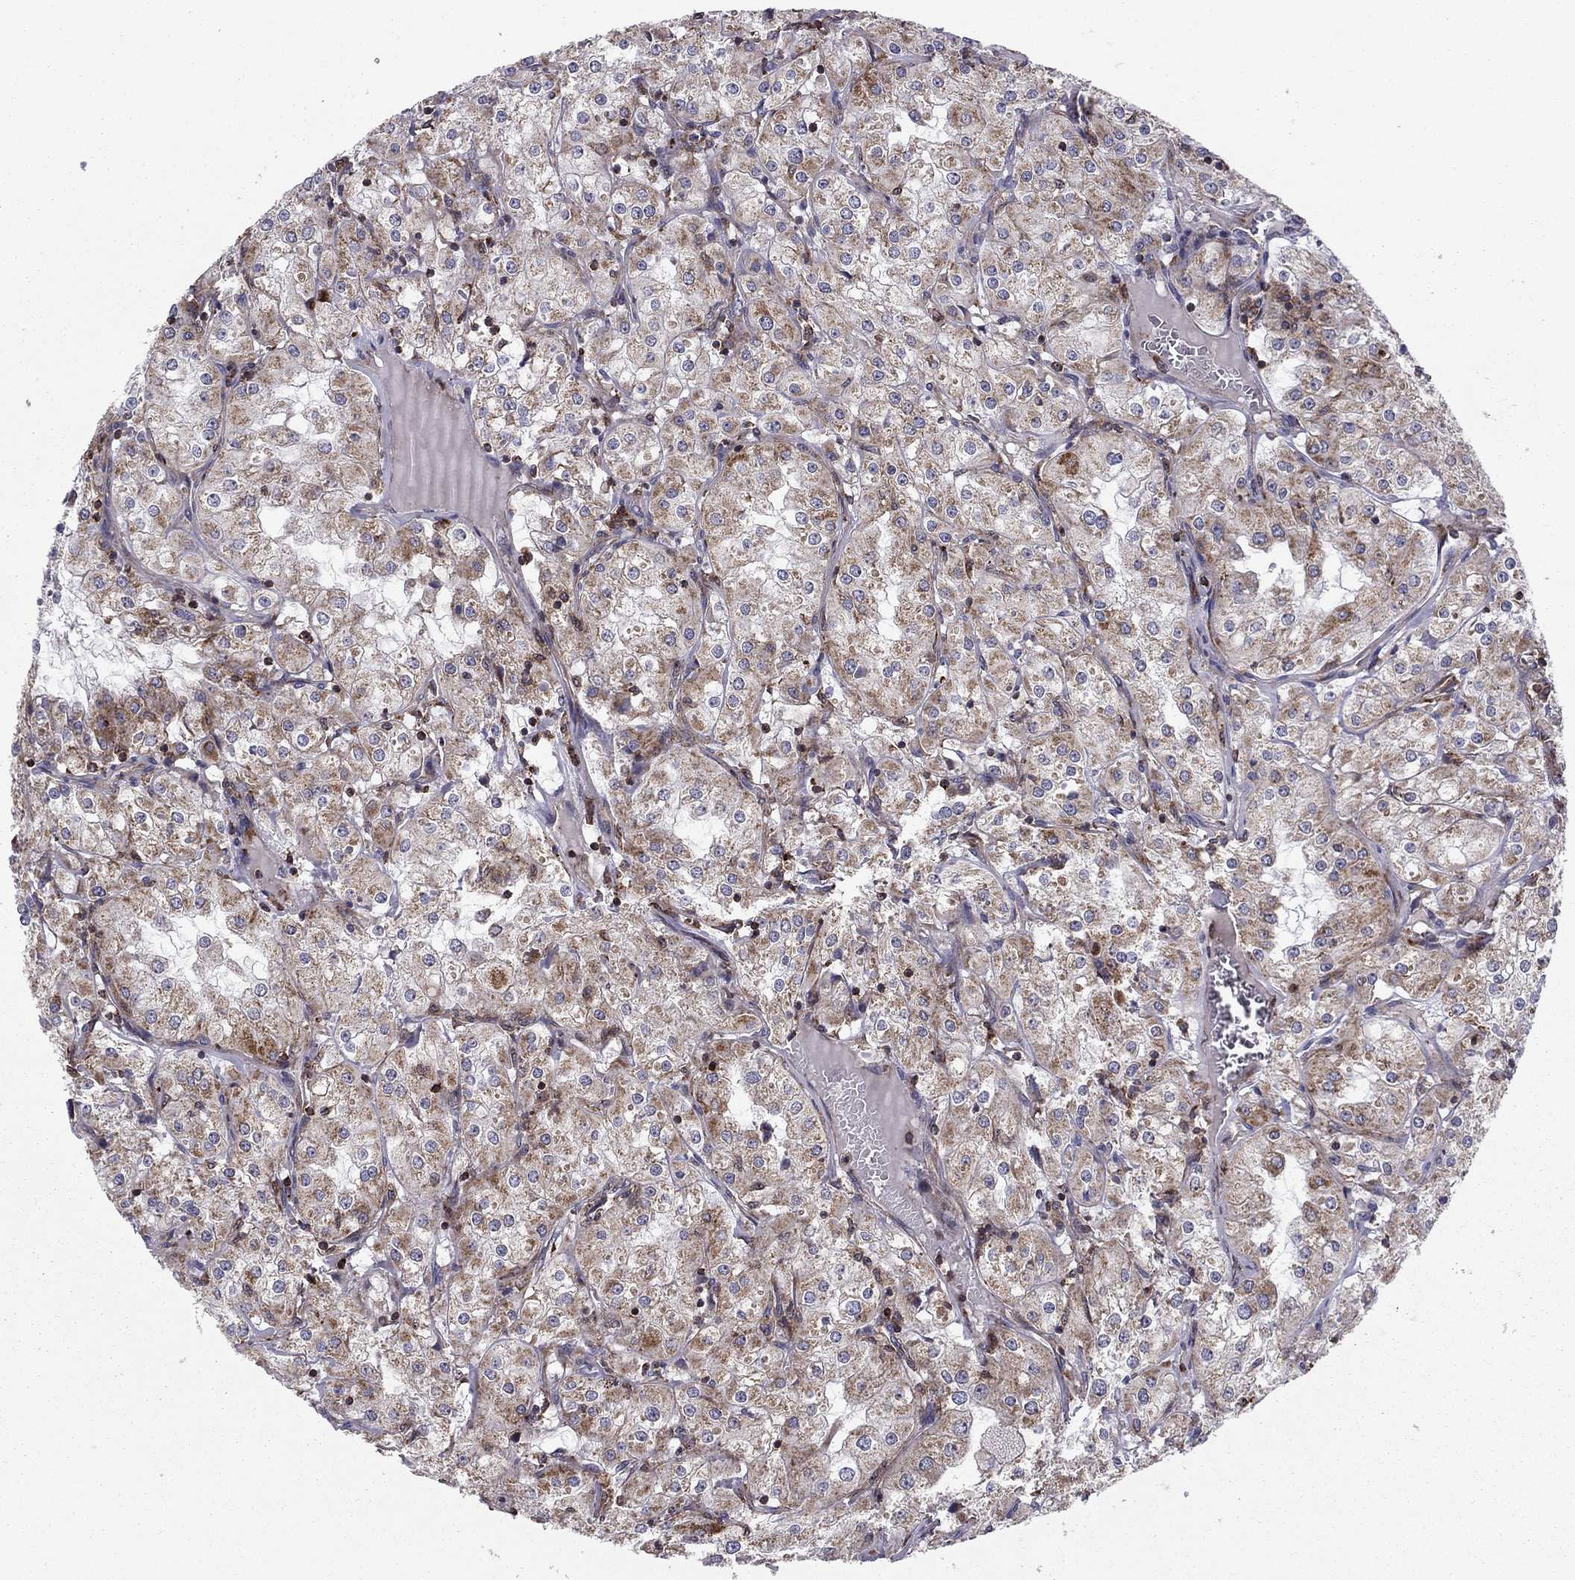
{"staining": {"intensity": "moderate", "quantity": "<25%", "location": "cytoplasmic/membranous"}, "tissue": "renal cancer", "cell_type": "Tumor cells", "image_type": "cancer", "snomed": [{"axis": "morphology", "description": "Adenocarcinoma, NOS"}, {"axis": "topography", "description": "Kidney"}], "caption": "Adenocarcinoma (renal) tissue shows moderate cytoplasmic/membranous staining in about <25% of tumor cells", "gene": "ALG6", "patient": {"sex": "male", "age": 77}}